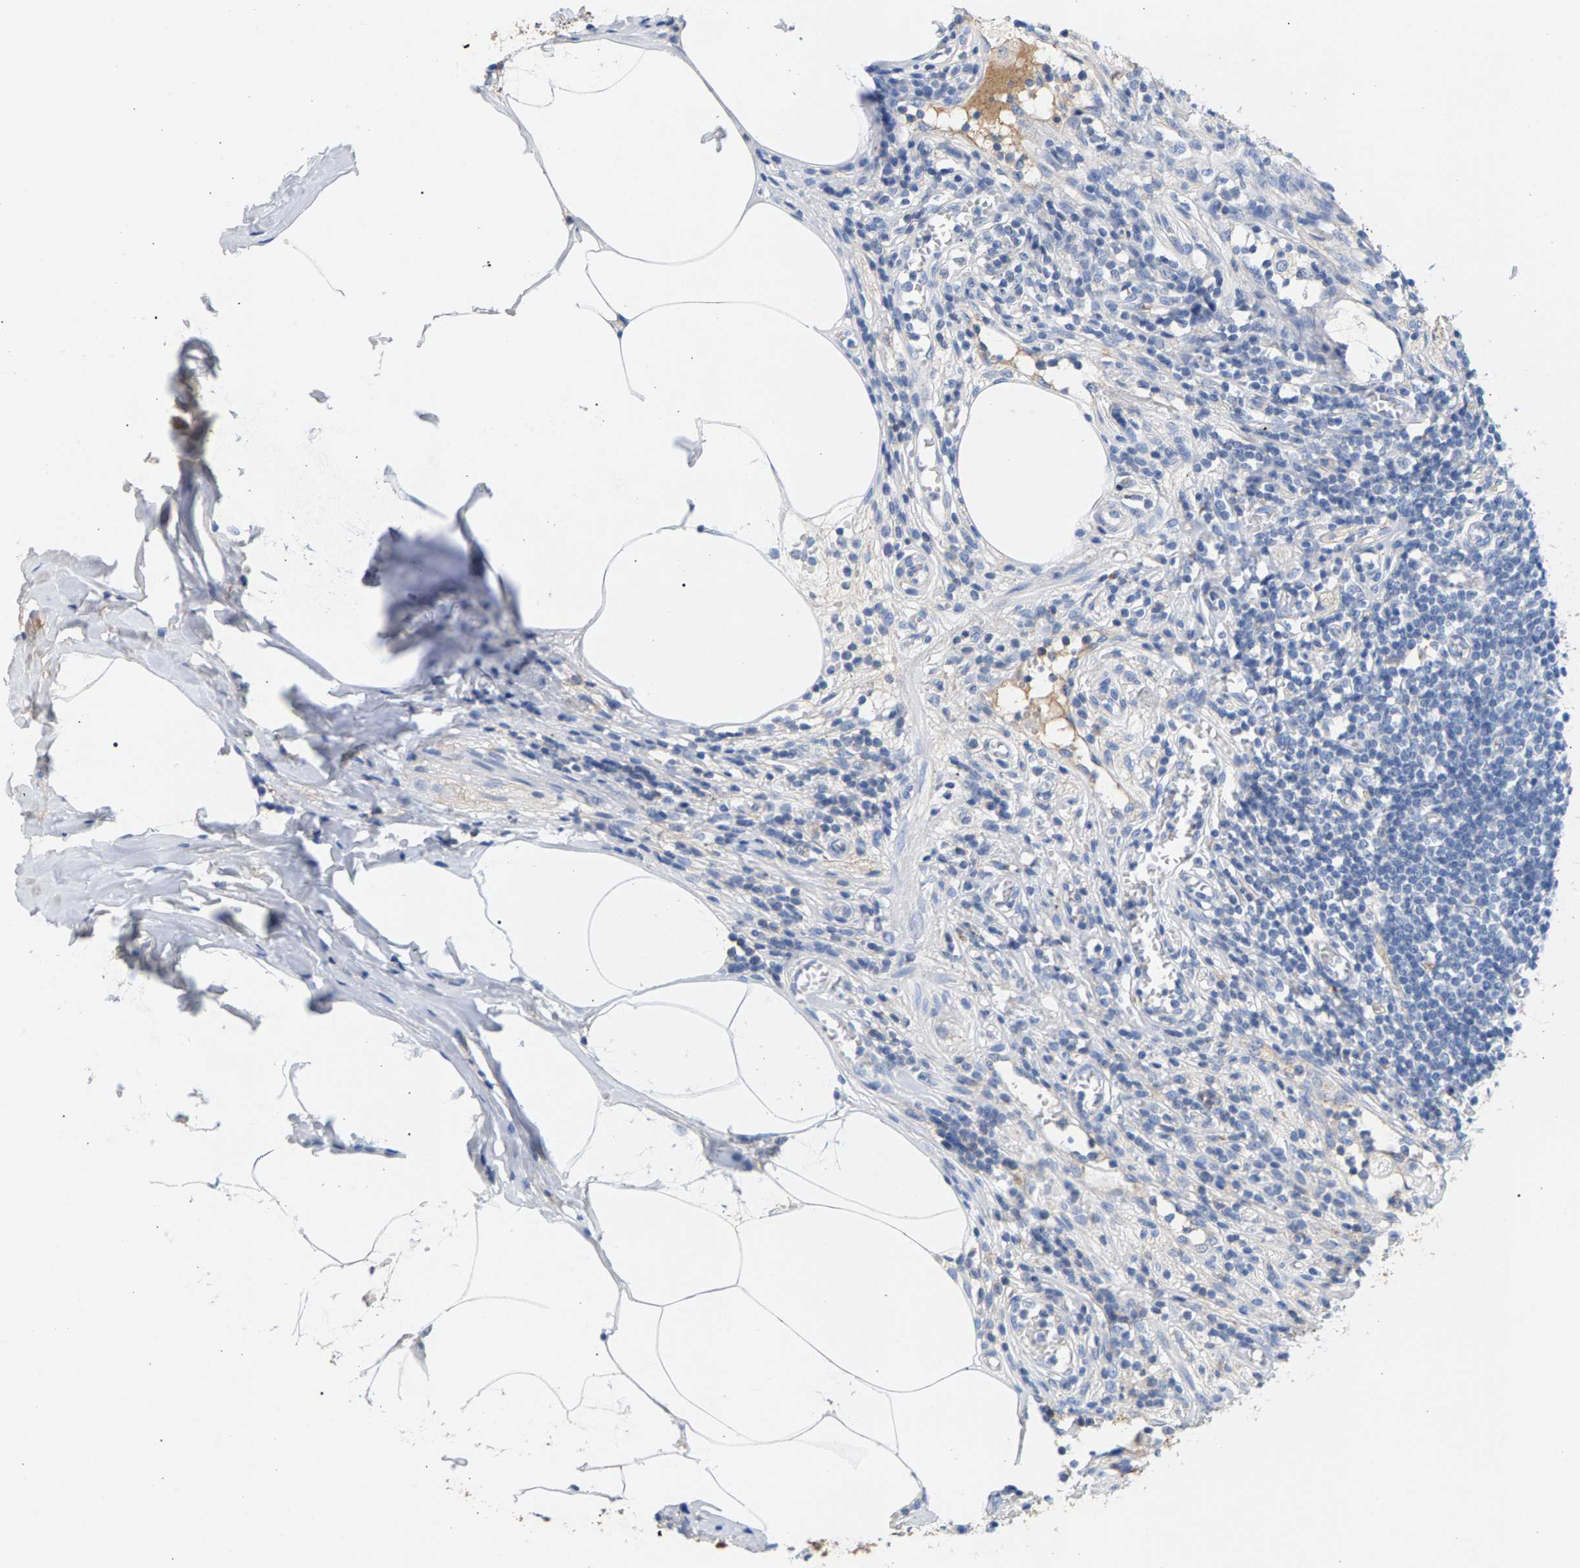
{"staining": {"intensity": "negative", "quantity": "none", "location": "none"}, "tissue": "appendix", "cell_type": "Glandular cells", "image_type": "normal", "snomed": [{"axis": "morphology", "description": "Normal tissue, NOS"}, {"axis": "morphology", "description": "Inflammation, NOS"}, {"axis": "topography", "description": "Appendix"}], "caption": "Protein analysis of unremarkable appendix demonstrates no significant positivity in glandular cells. (DAB immunohistochemistry (IHC), high magnification).", "gene": "APOH", "patient": {"sex": "male", "age": 46}}